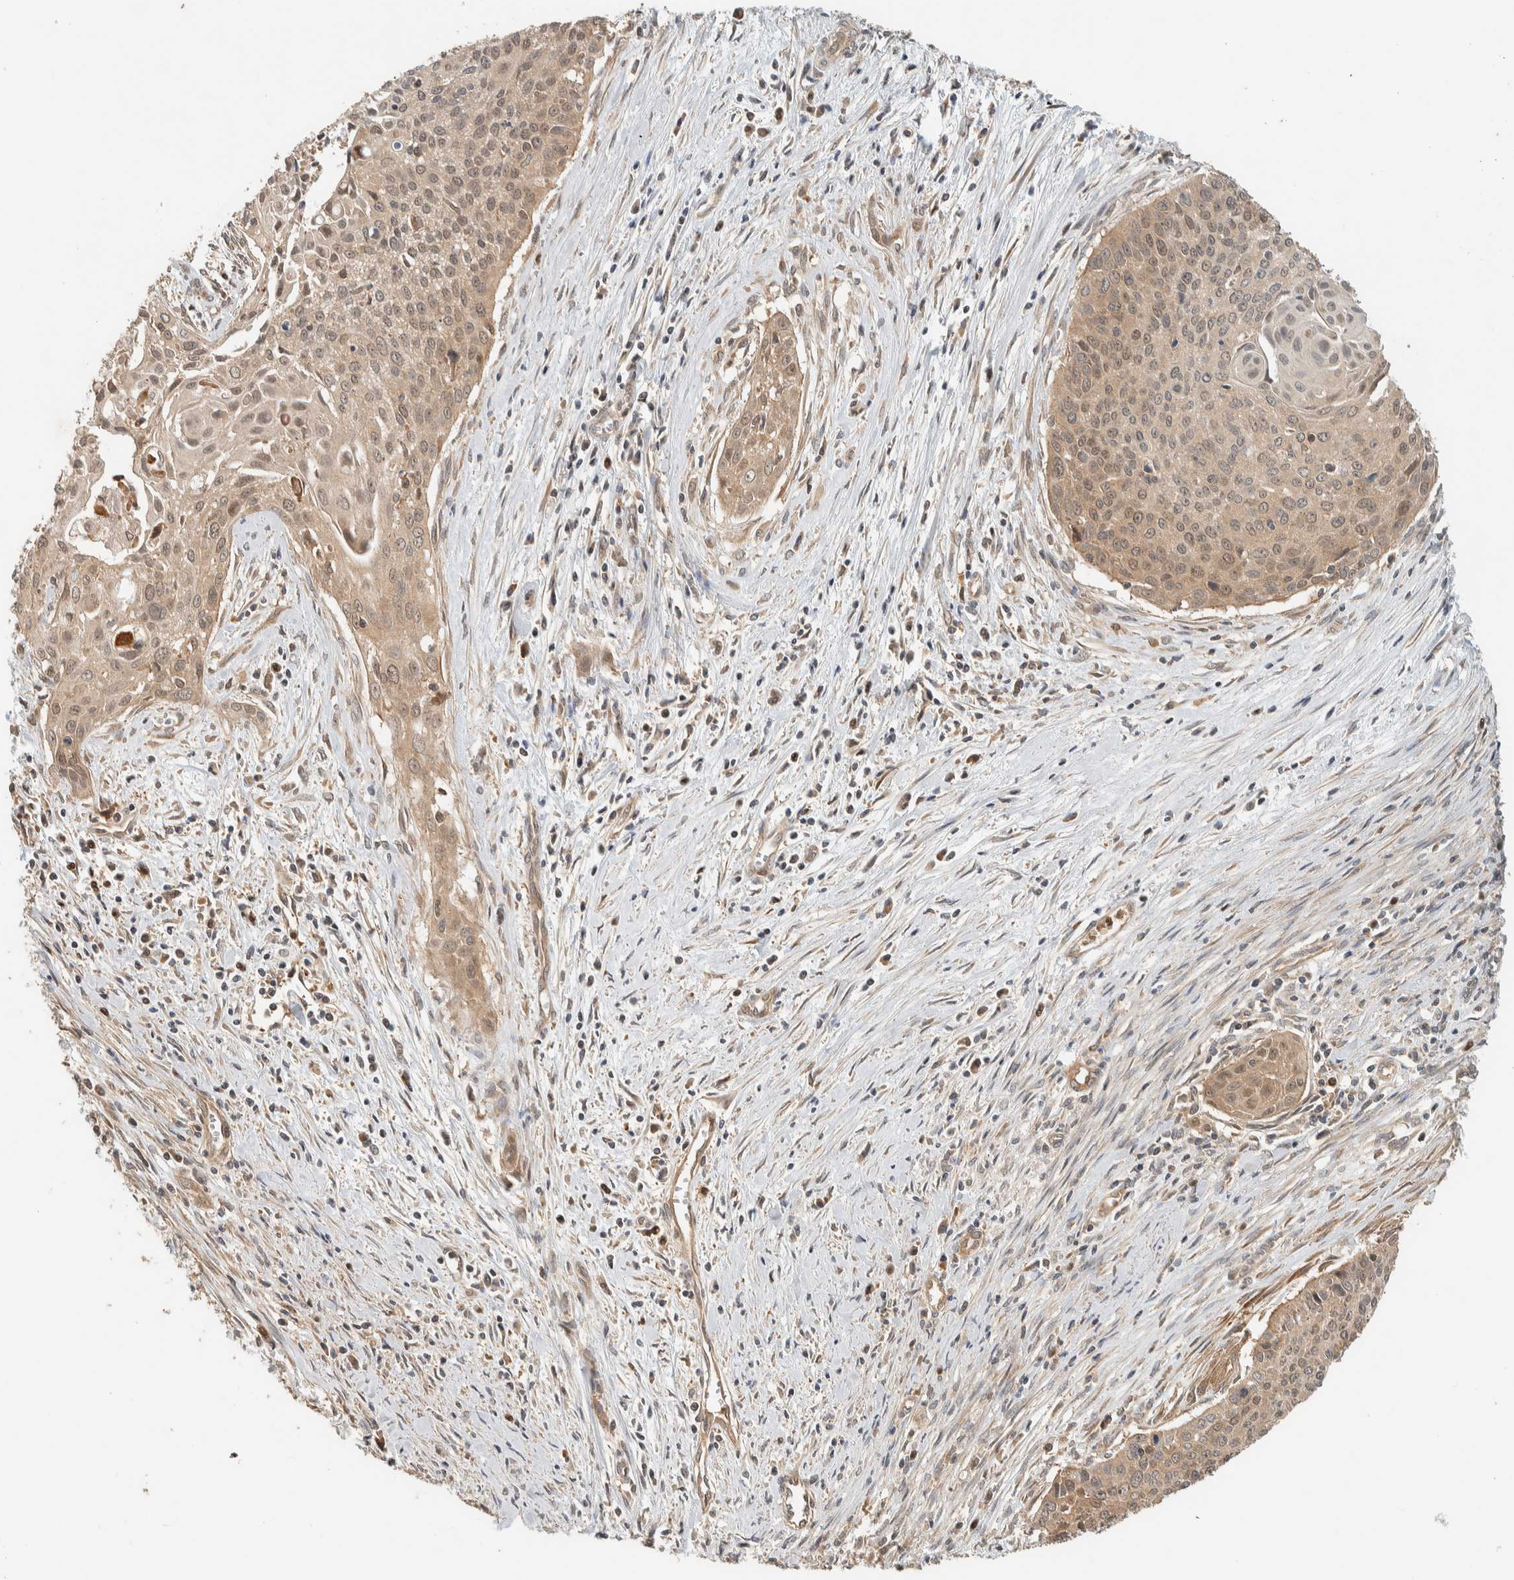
{"staining": {"intensity": "moderate", "quantity": ">75%", "location": "cytoplasmic/membranous"}, "tissue": "cervical cancer", "cell_type": "Tumor cells", "image_type": "cancer", "snomed": [{"axis": "morphology", "description": "Squamous cell carcinoma, NOS"}, {"axis": "topography", "description": "Cervix"}], "caption": "Cervical cancer stained with a brown dye demonstrates moderate cytoplasmic/membranous positive expression in approximately >75% of tumor cells.", "gene": "ADSS2", "patient": {"sex": "female", "age": 55}}